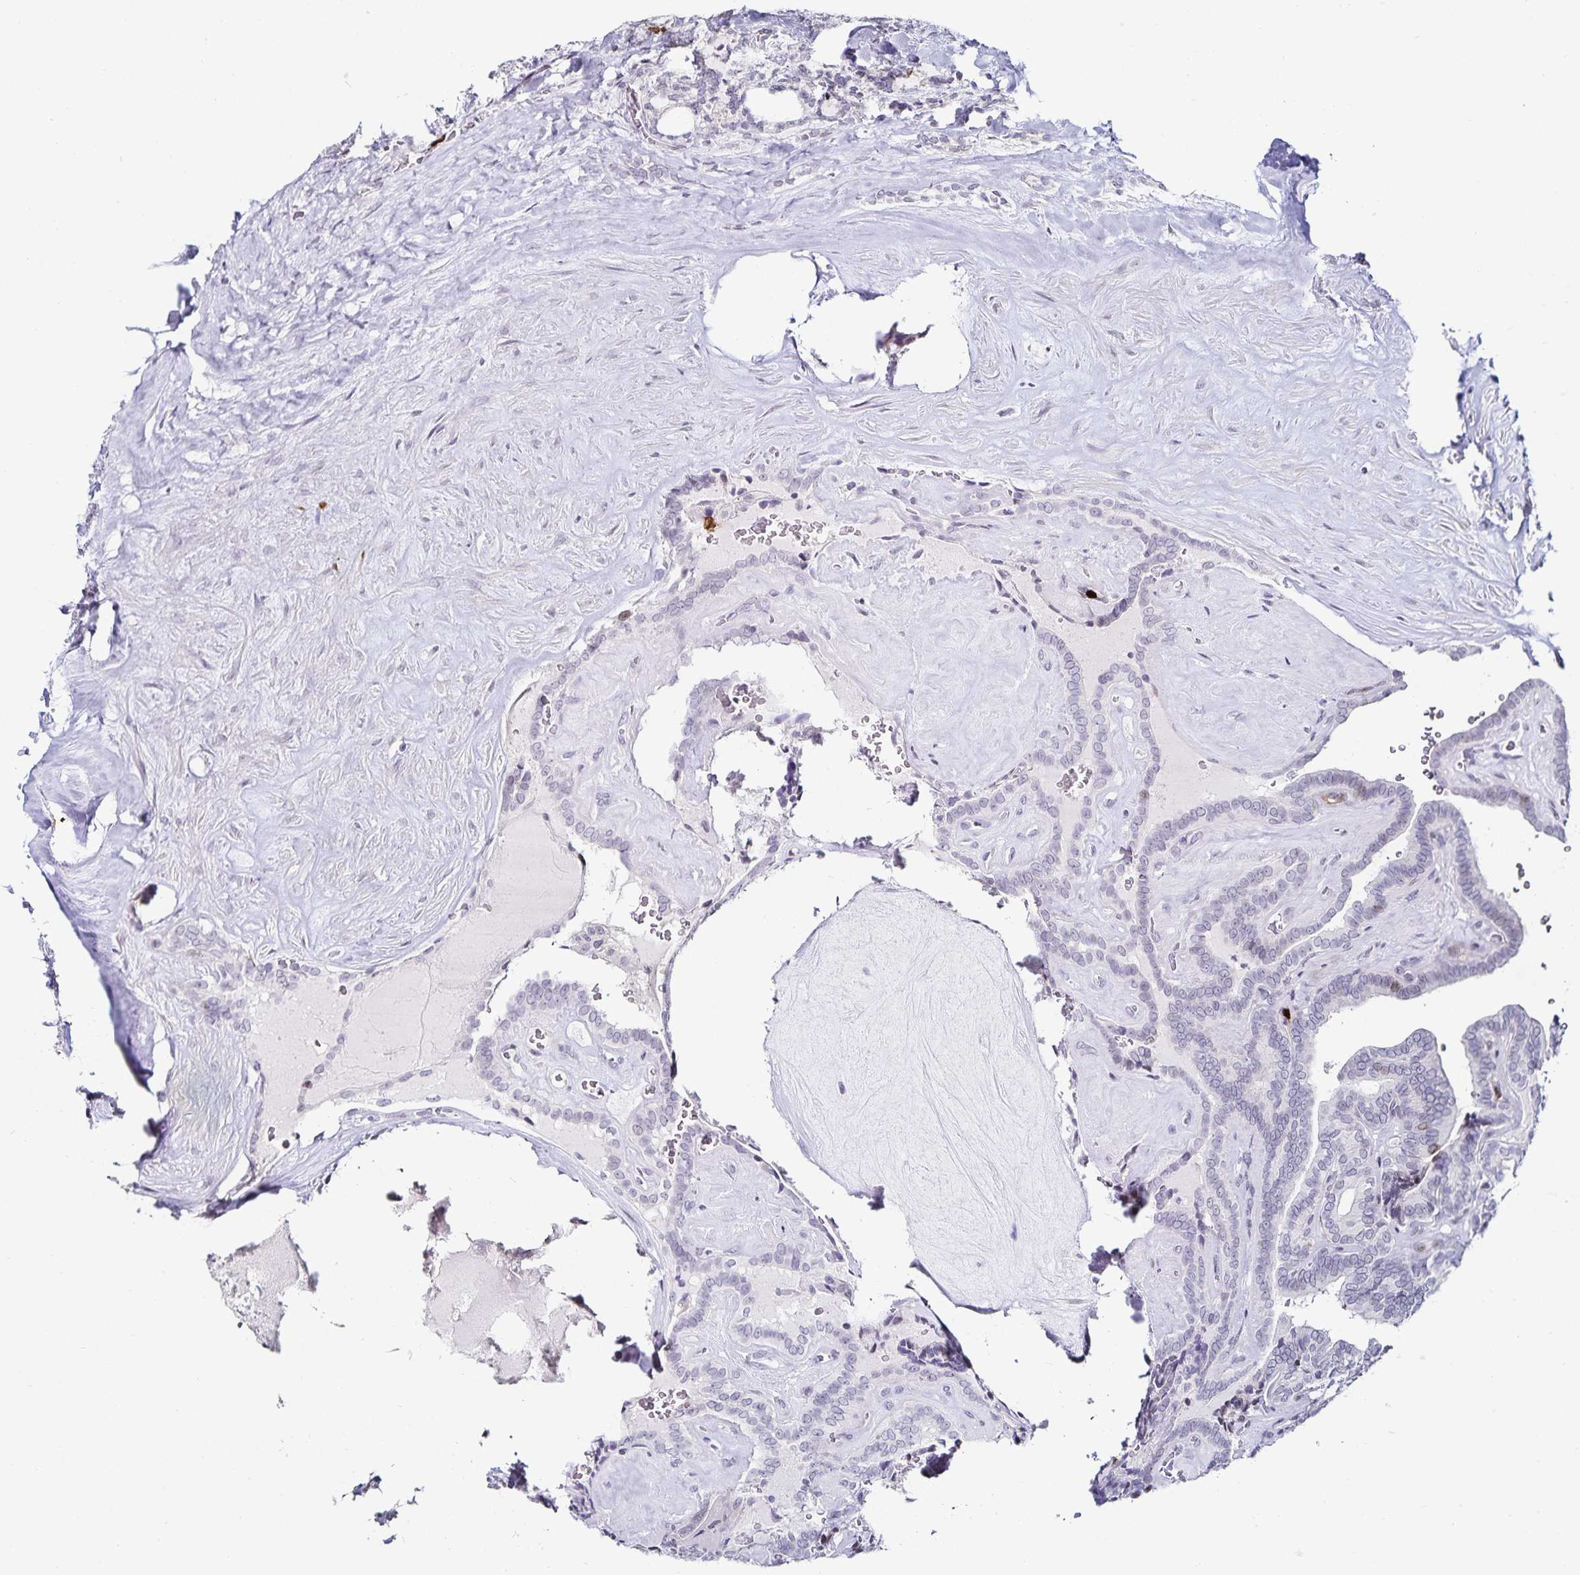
{"staining": {"intensity": "strong", "quantity": "<25%", "location": "nuclear"}, "tissue": "thyroid cancer", "cell_type": "Tumor cells", "image_type": "cancer", "snomed": [{"axis": "morphology", "description": "Papillary adenocarcinoma, NOS"}, {"axis": "topography", "description": "Thyroid gland"}], "caption": "Immunohistochemistry (IHC) (DAB) staining of human thyroid cancer reveals strong nuclear protein positivity in approximately <25% of tumor cells.", "gene": "ANLN", "patient": {"sex": "female", "age": 21}}